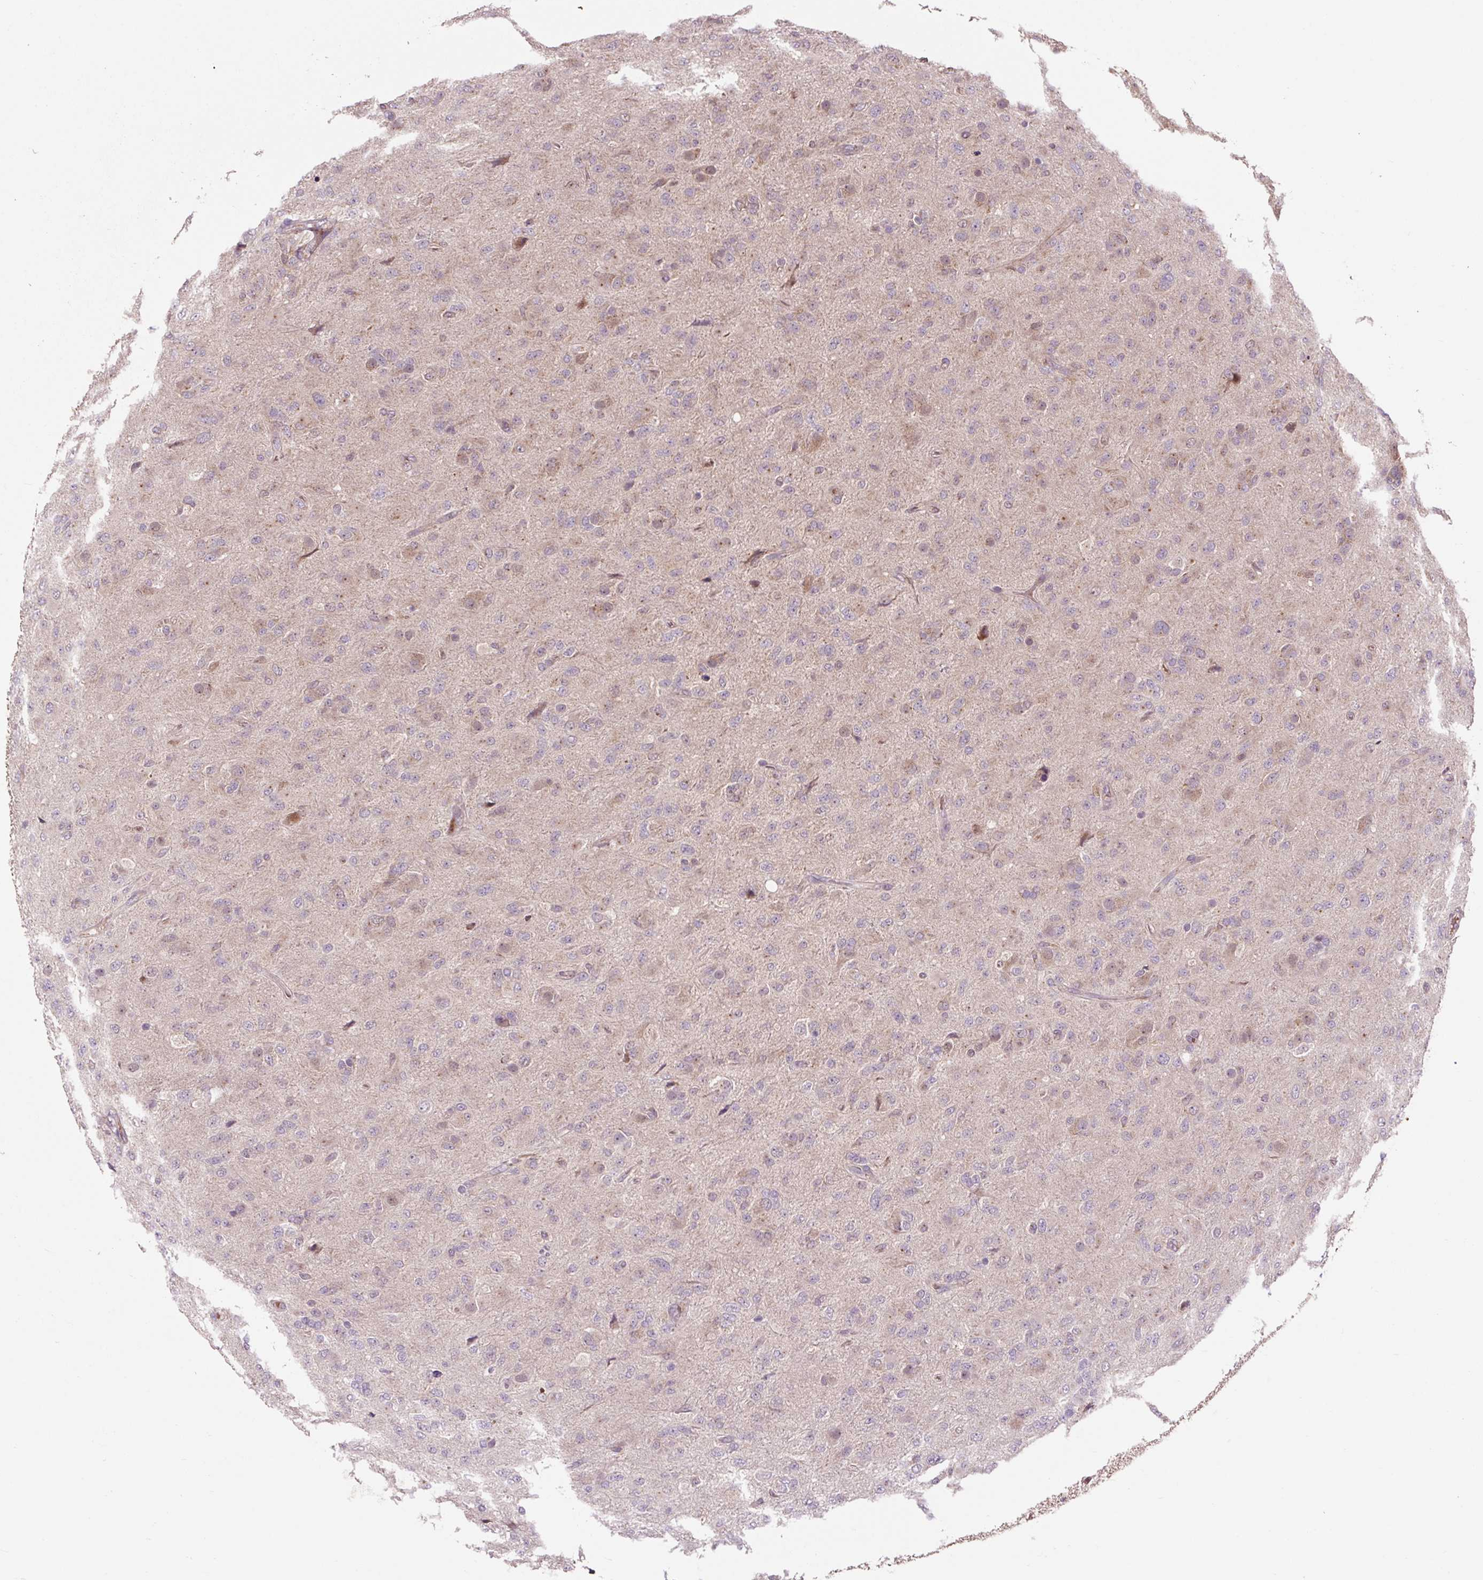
{"staining": {"intensity": "negative", "quantity": "none", "location": "none"}, "tissue": "glioma", "cell_type": "Tumor cells", "image_type": "cancer", "snomed": [{"axis": "morphology", "description": "Glioma, malignant, Low grade"}, {"axis": "topography", "description": "Brain"}], "caption": "The immunohistochemistry image has no significant expression in tumor cells of malignant glioma (low-grade) tissue.", "gene": "MMS19", "patient": {"sex": "male", "age": 65}}